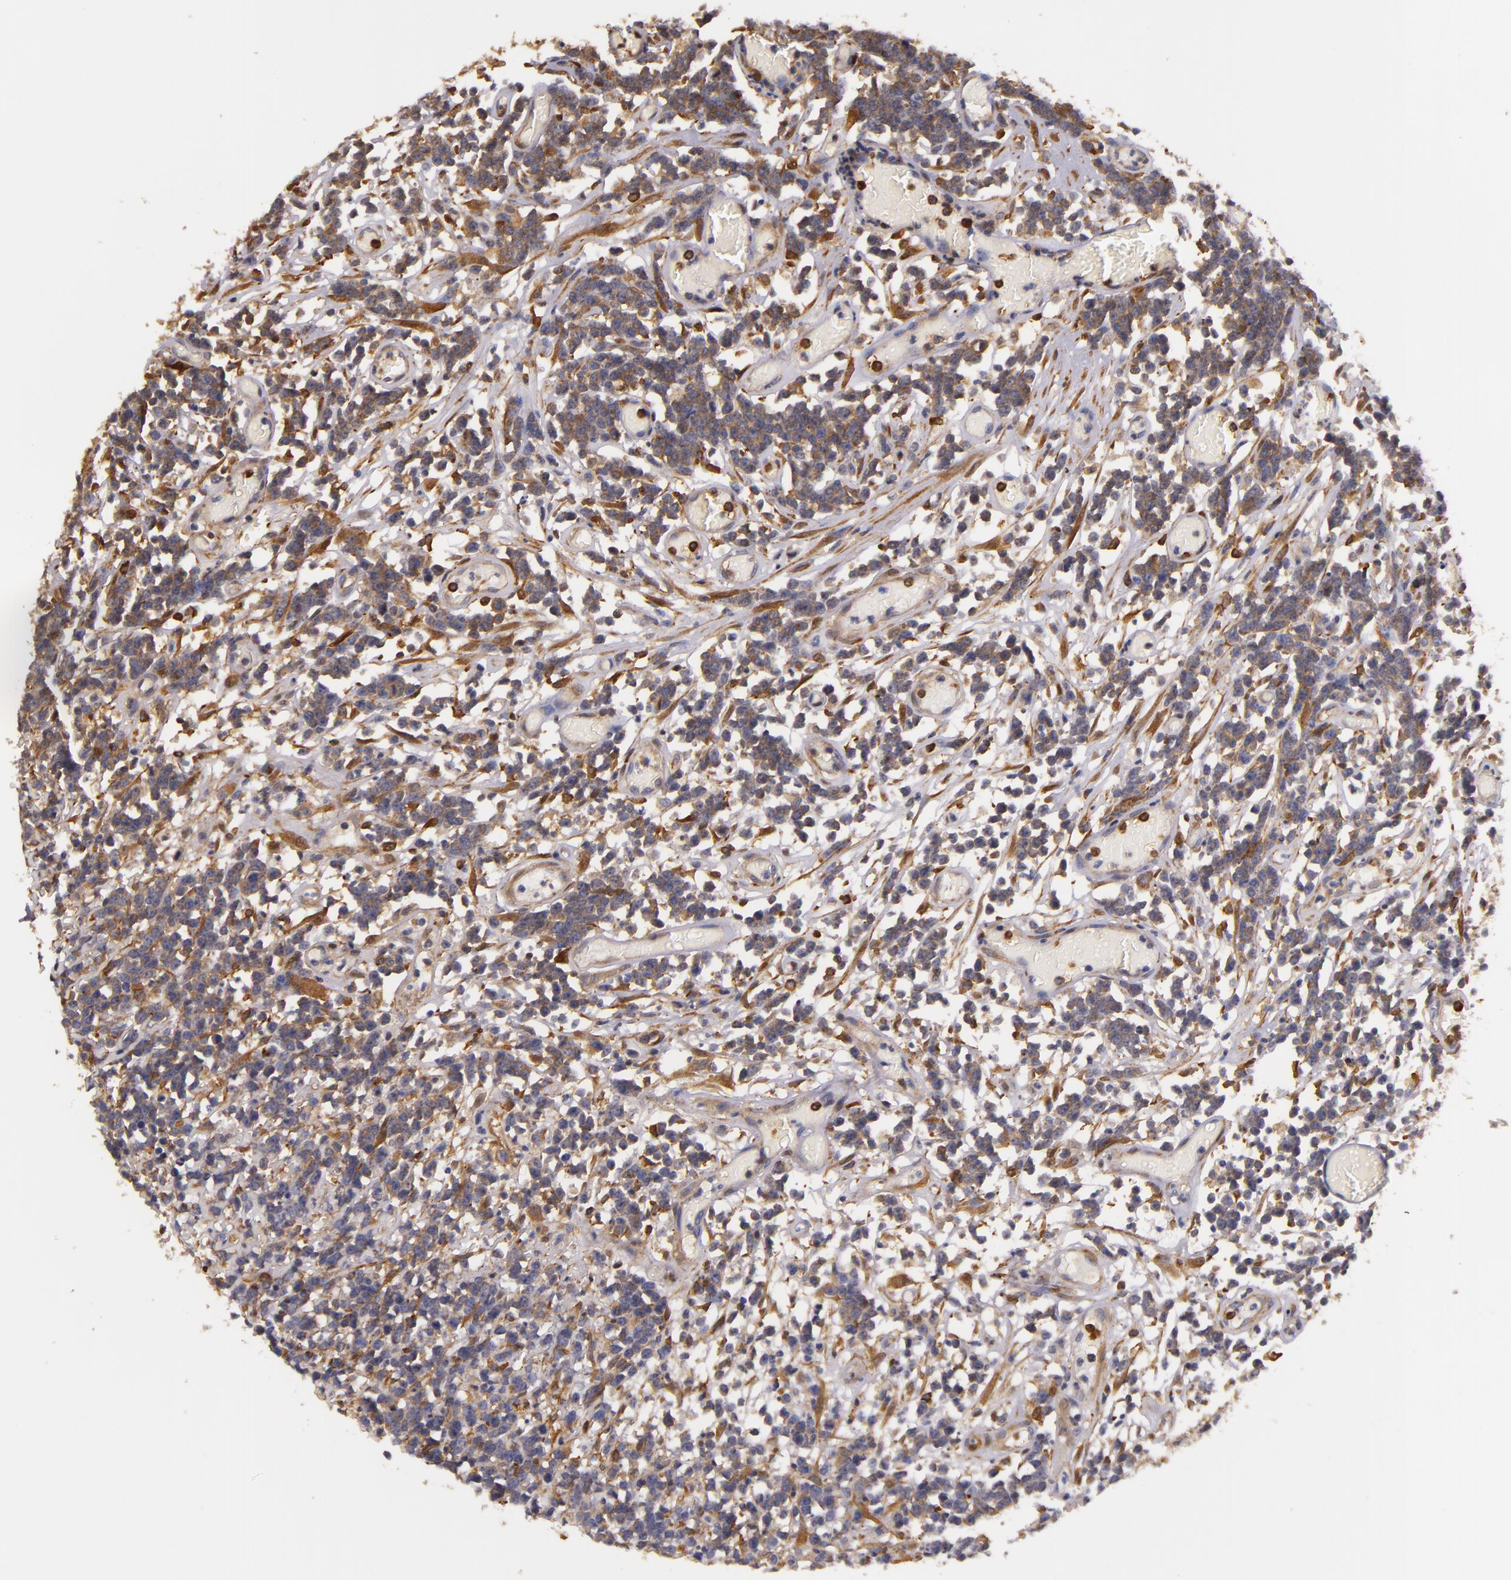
{"staining": {"intensity": "strong", "quantity": "25%-75%", "location": "cytoplasmic/membranous"}, "tissue": "lymphoma", "cell_type": "Tumor cells", "image_type": "cancer", "snomed": [{"axis": "morphology", "description": "Malignant lymphoma, non-Hodgkin's type, High grade"}, {"axis": "topography", "description": "Colon"}], "caption": "Malignant lymphoma, non-Hodgkin's type (high-grade) tissue exhibits strong cytoplasmic/membranous staining in about 25%-75% of tumor cells", "gene": "TOM1", "patient": {"sex": "male", "age": 82}}